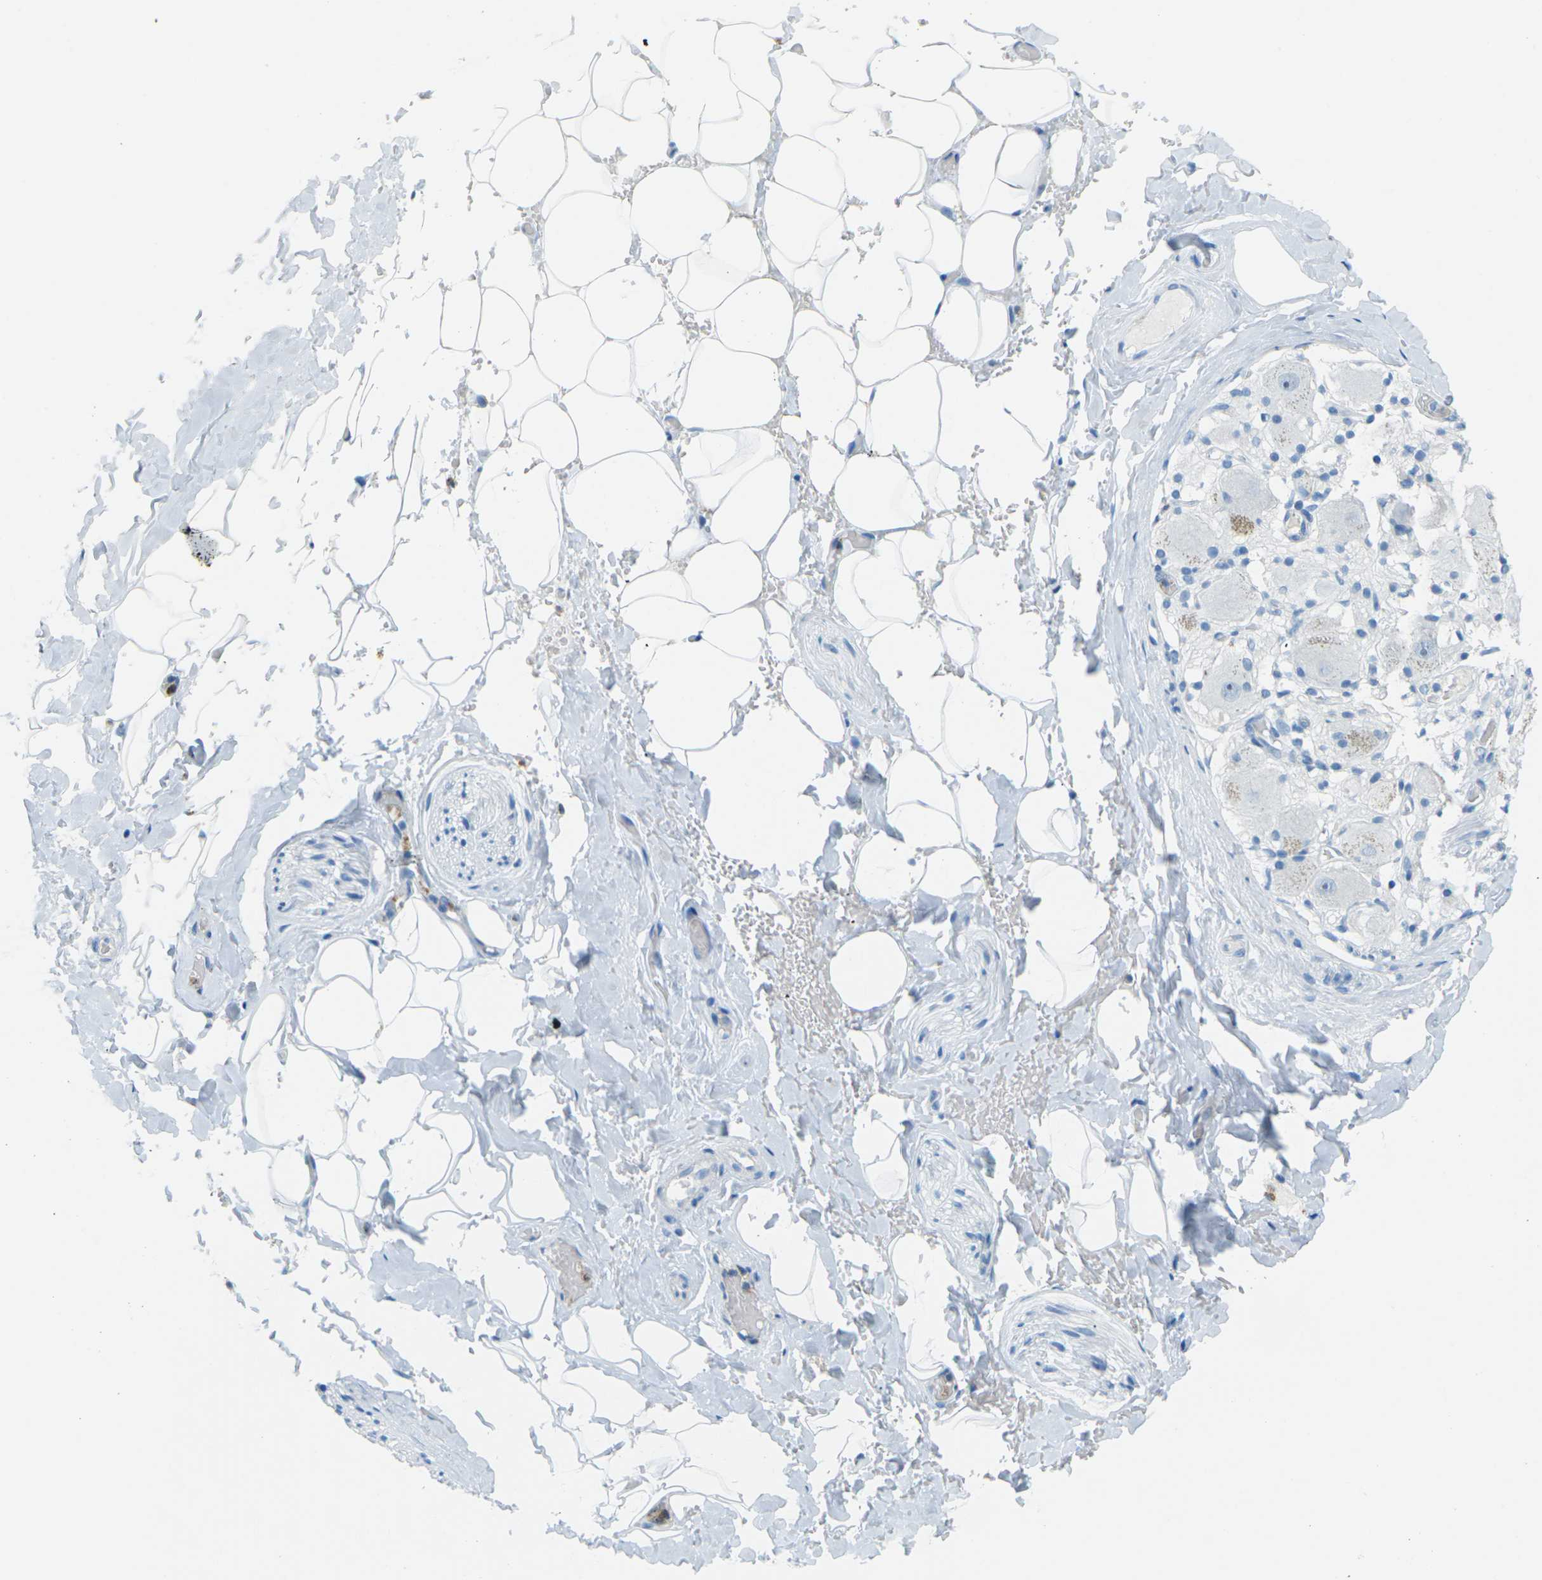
{"staining": {"intensity": "negative", "quantity": "none", "location": "none"}, "tissue": "adipose tissue", "cell_type": "Adipocytes", "image_type": "normal", "snomed": [{"axis": "morphology", "description": "Normal tissue, NOS"}, {"axis": "topography", "description": "Peripheral nerve tissue"}], "caption": "DAB (3,3'-diaminobenzidine) immunohistochemical staining of benign human adipose tissue demonstrates no significant expression in adipocytes.", "gene": "CDH16", "patient": {"sex": "male", "age": 70}}